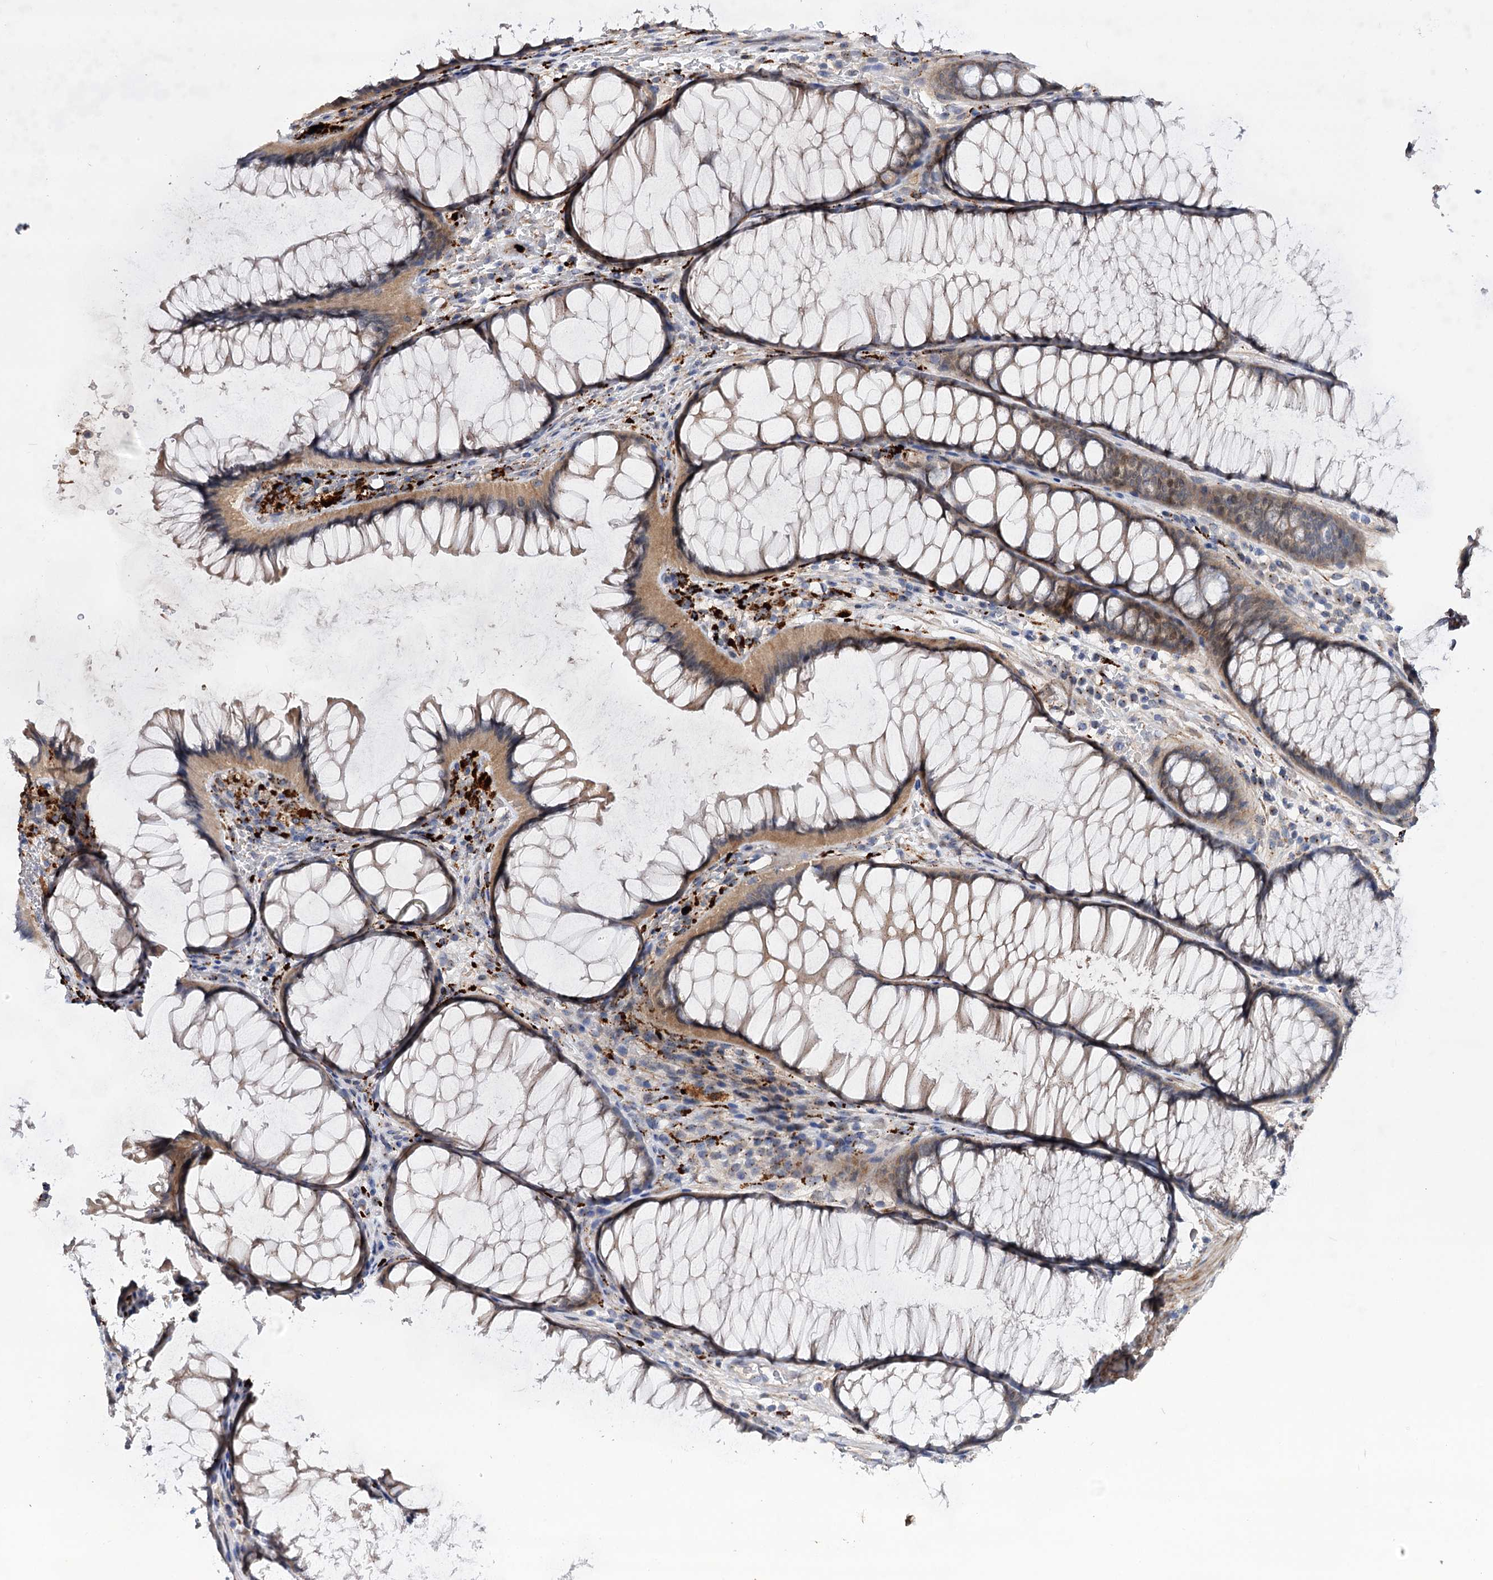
{"staining": {"intensity": "weak", "quantity": ">75%", "location": "cytoplasmic/membranous"}, "tissue": "colon", "cell_type": "Endothelial cells", "image_type": "normal", "snomed": [{"axis": "morphology", "description": "Normal tissue, NOS"}, {"axis": "topography", "description": "Colon"}], "caption": "Approximately >75% of endothelial cells in benign colon reveal weak cytoplasmic/membranous protein expression as visualized by brown immunohistochemical staining.", "gene": "MINDY3", "patient": {"sex": "female", "age": 82}}